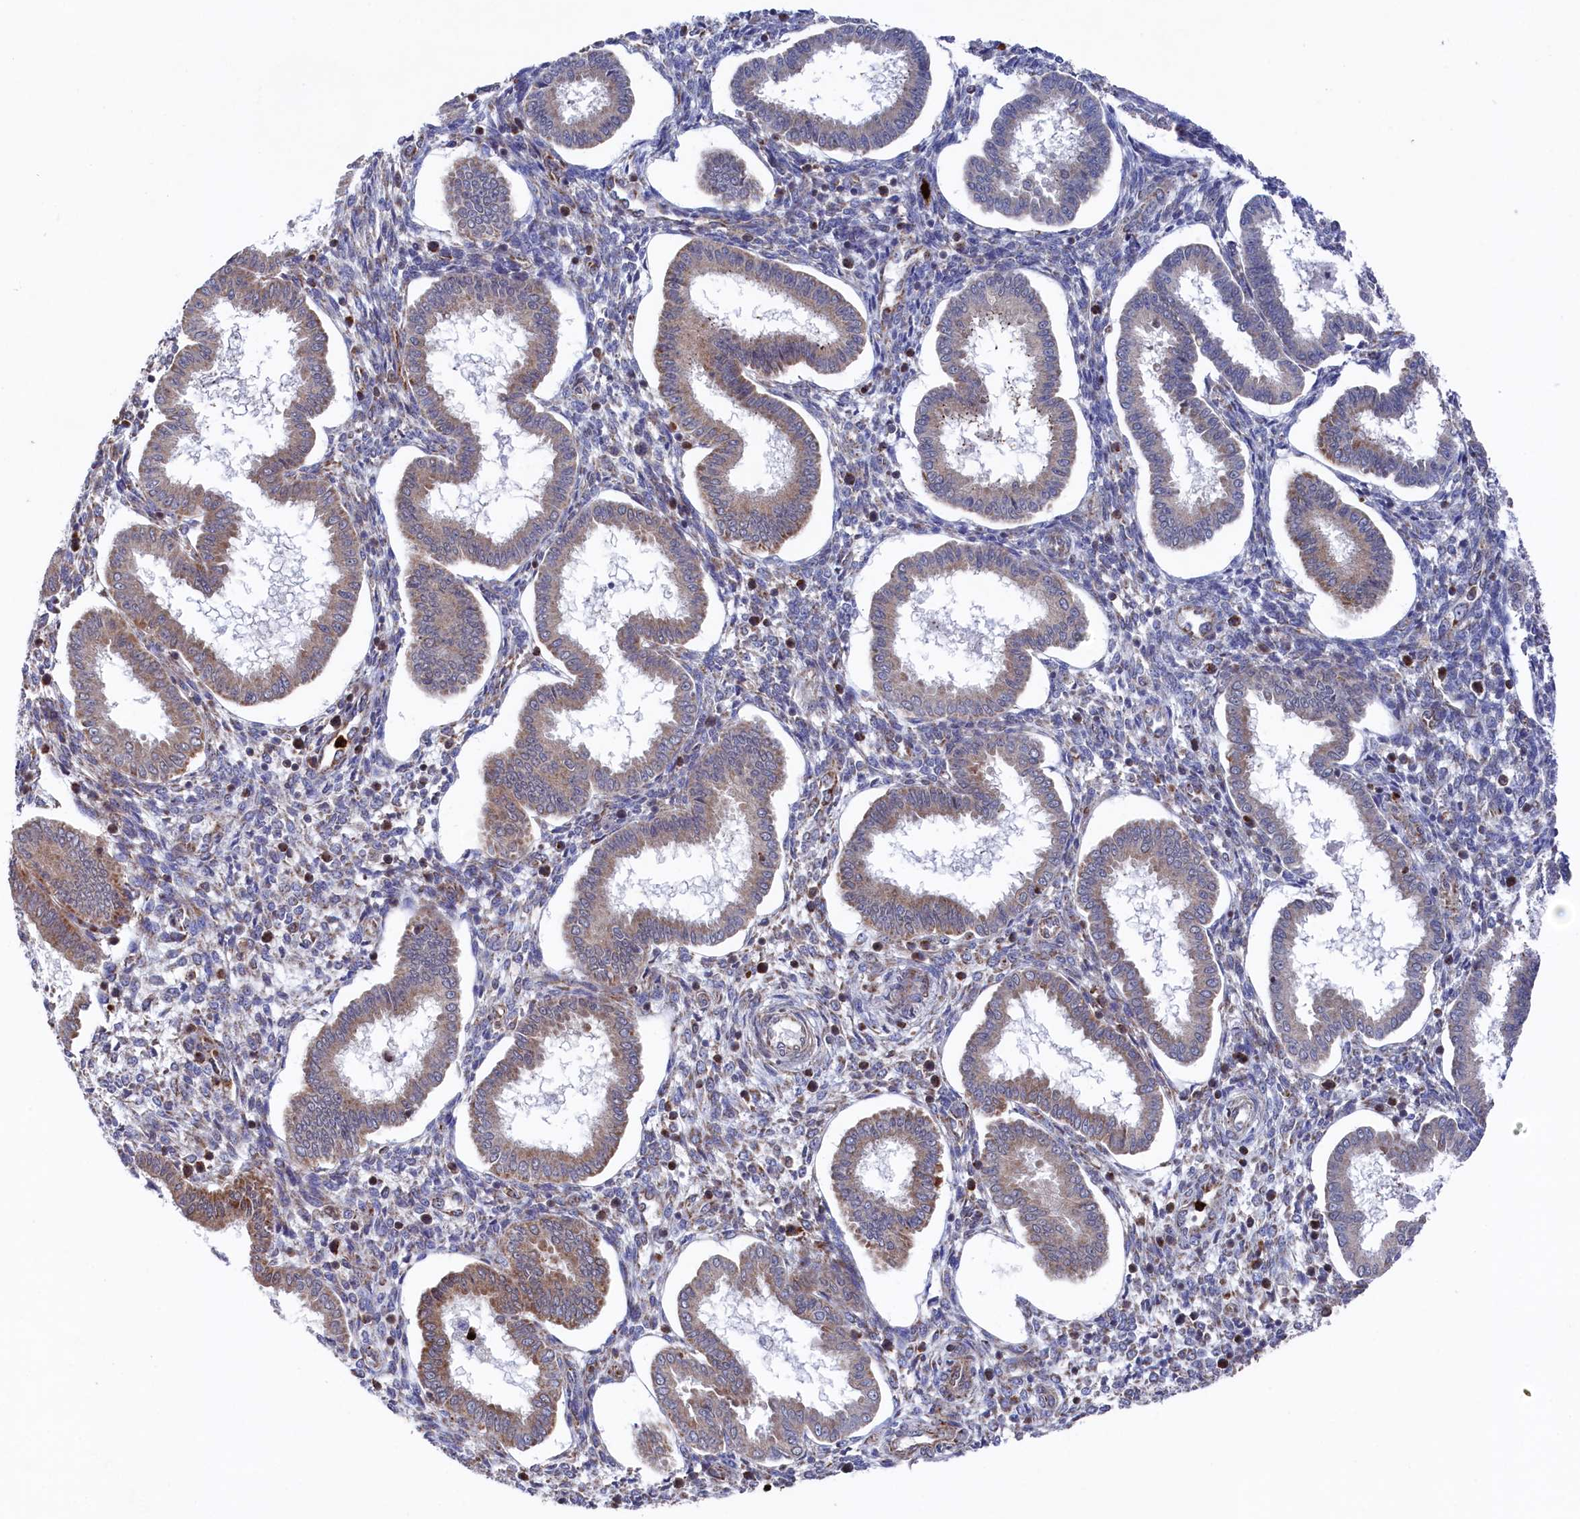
{"staining": {"intensity": "moderate", "quantity": "<25%", "location": "cytoplasmic/membranous"}, "tissue": "endometrium", "cell_type": "Cells in endometrial stroma", "image_type": "normal", "snomed": [{"axis": "morphology", "description": "Normal tissue, NOS"}, {"axis": "topography", "description": "Endometrium"}], "caption": "Cells in endometrial stroma reveal low levels of moderate cytoplasmic/membranous positivity in about <25% of cells in normal endometrium.", "gene": "CHCHD1", "patient": {"sex": "female", "age": 24}}